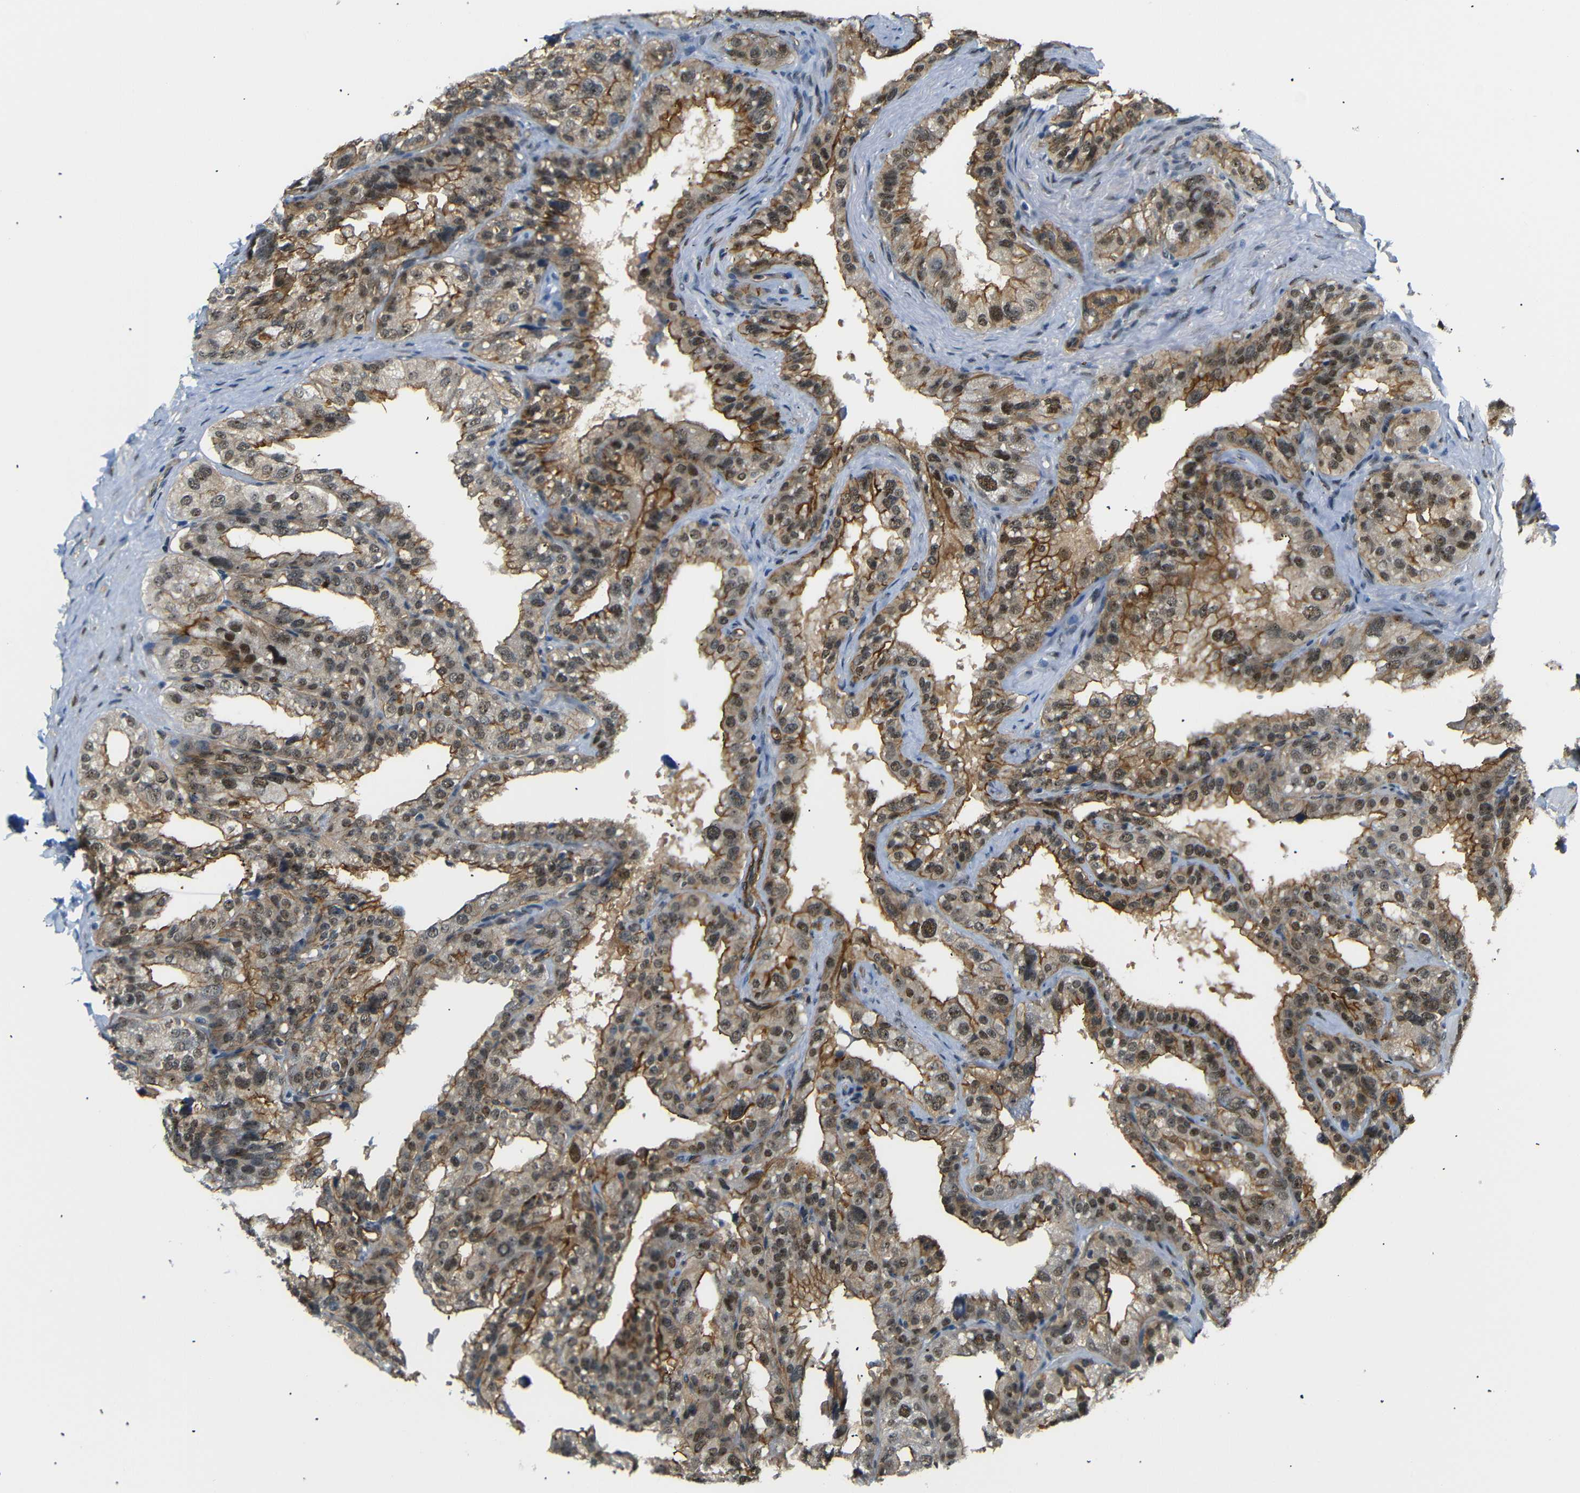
{"staining": {"intensity": "moderate", "quantity": ">75%", "location": "cytoplasmic/membranous,nuclear"}, "tissue": "seminal vesicle", "cell_type": "Glandular cells", "image_type": "normal", "snomed": [{"axis": "morphology", "description": "Normal tissue, NOS"}, {"axis": "topography", "description": "Seminal veicle"}], "caption": "Immunohistochemistry (DAB (3,3'-diaminobenzidine)) staining of normal seminal vesicle reveals moderate cytoplasmic/membranous,nuclear protein staining in approximately >75% of glandular cells. Immunohistochemistry (ihc) stains the protein of interest in brown and the nuclei are stained blue.", "gene": "PARN", "patient": {"sex": "male", "age": 68}}